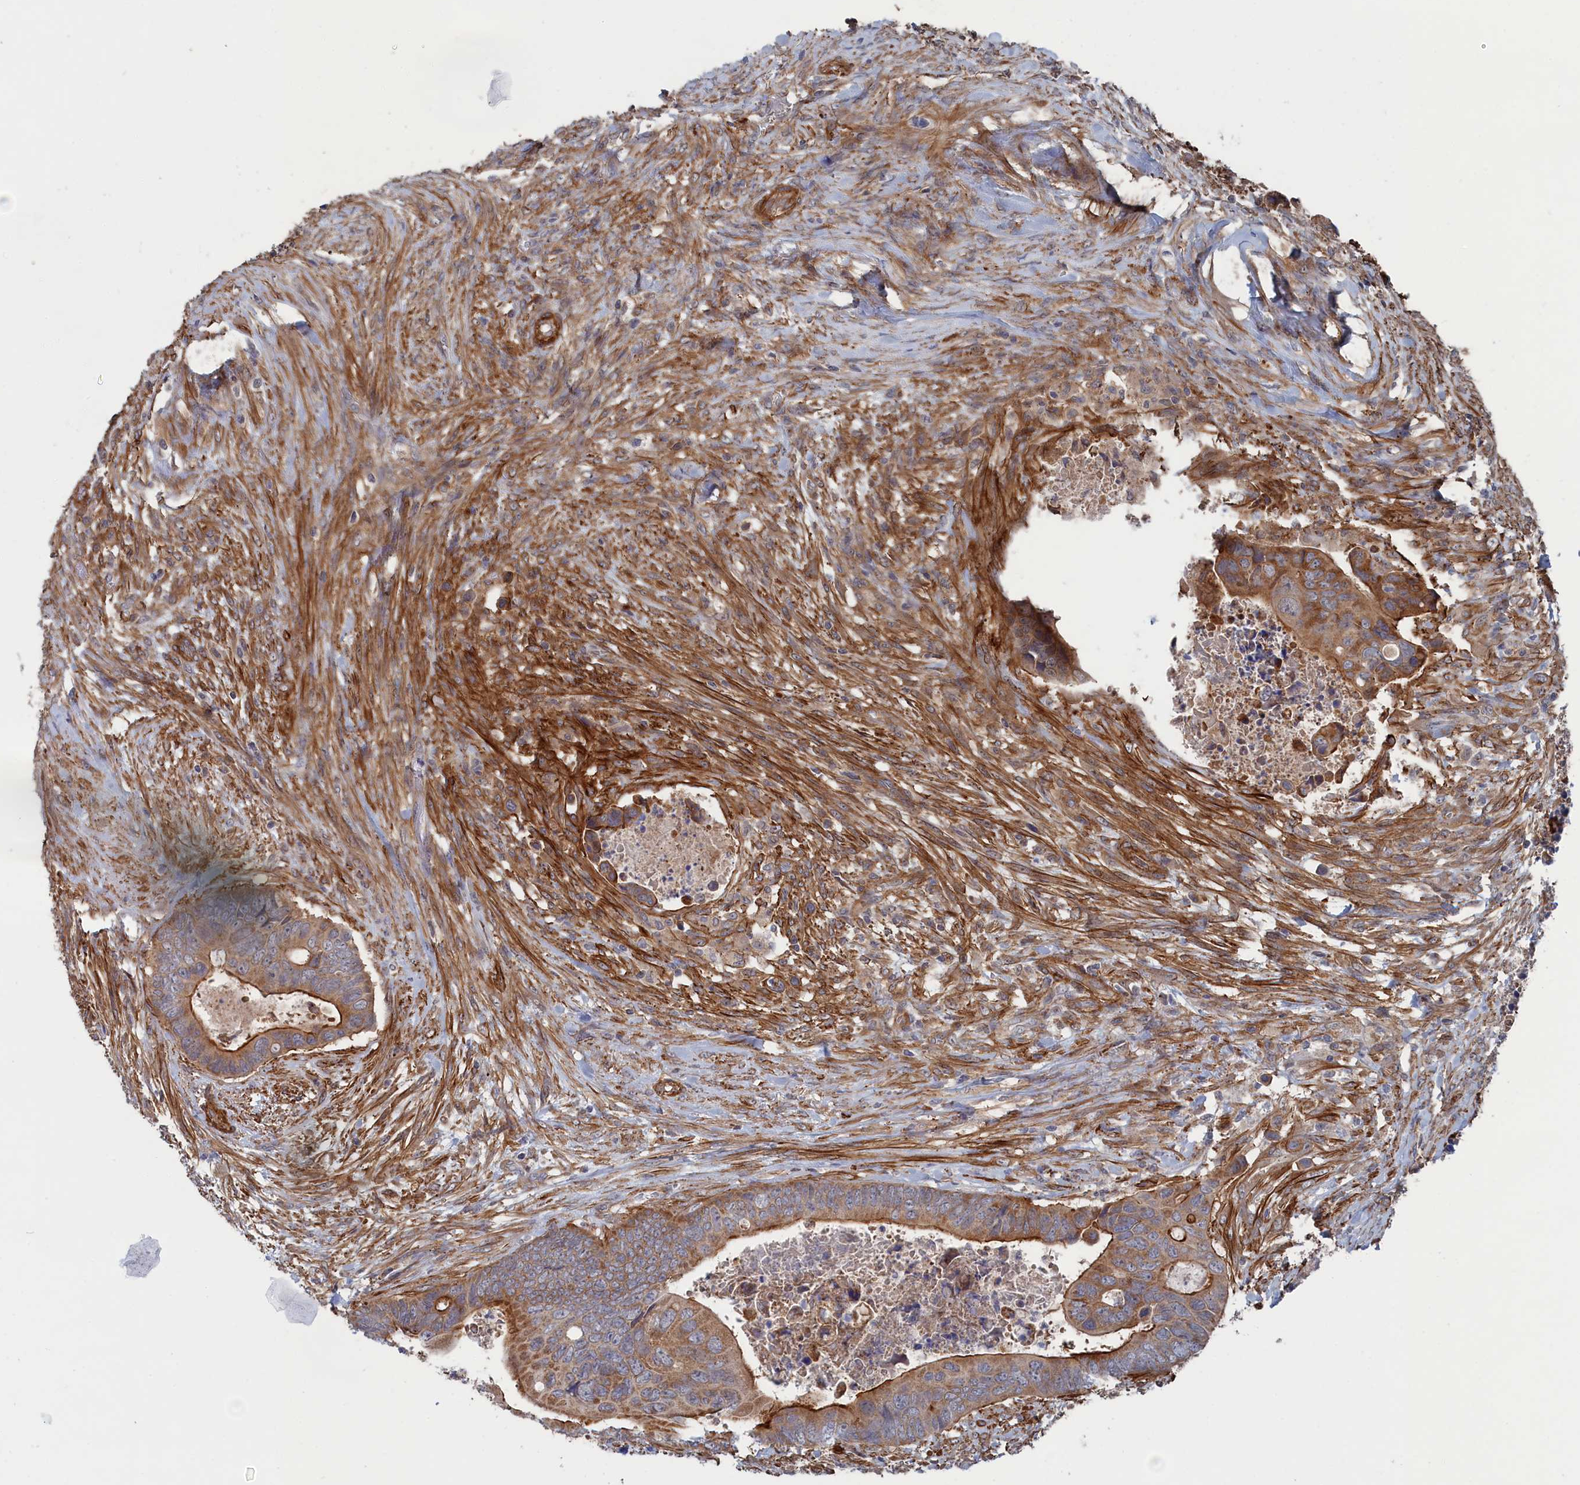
{"staining": {"intensity": "moderate", "quantity": ">75%", "location": "cytoplasmic/membranous"}, "tissue": "colorectal cancer", "cell_type": "Tumor cells", "image_type": "cancer", "snomed": [{"axis": "morphology", "description": "Adenocarcinoma, NOS"}, {"axis": "topography", "description": "Rectum"}], "caption": "Human colorectal cancer (adenocarcinoma) stained with a protein marker reveals moderate staining in tumor cells.", "gene": "FILIP1L", "patient": {"sex": "female", "age": 78}}